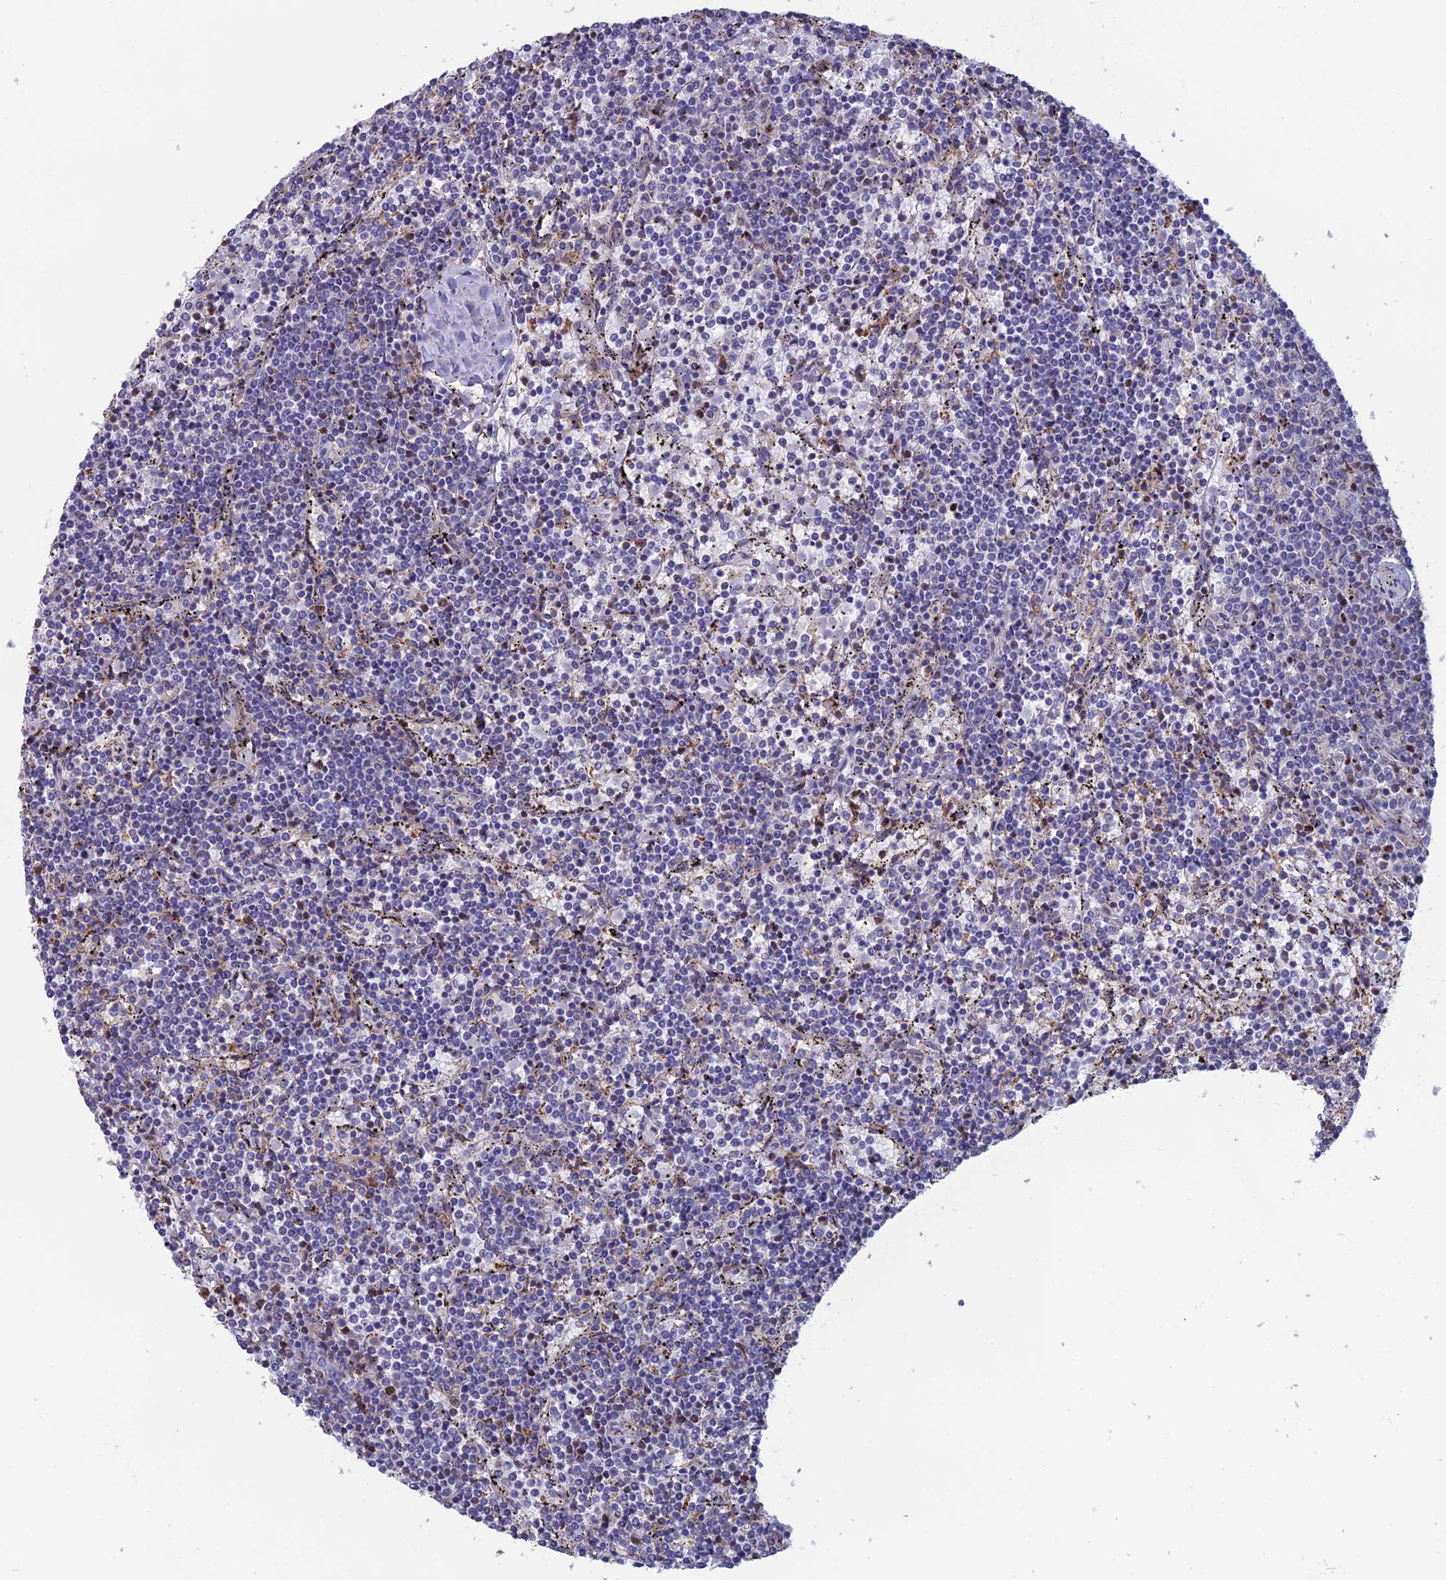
{"staining": {"intensity": "negative", "quantity": "none", "location": "none"}, "tissue": "lymphoma", "cell_type": "Tumor cells", "image_type": "cancer", "snomed": [{"axis": "morphology", "description": "Malignant lymphoma, non-Hodgkin's type, Low grade"}, {"axis": "topography", "description": "Spleen"}], "caption": "This is an immunohistochemistry histopathology image of low-grade malignant lymphoma, non-Hodgkin's type. There is no expression in tumor cells.", "gene": "C15orf62", "patient": {"sex": "female", "age": 50}}